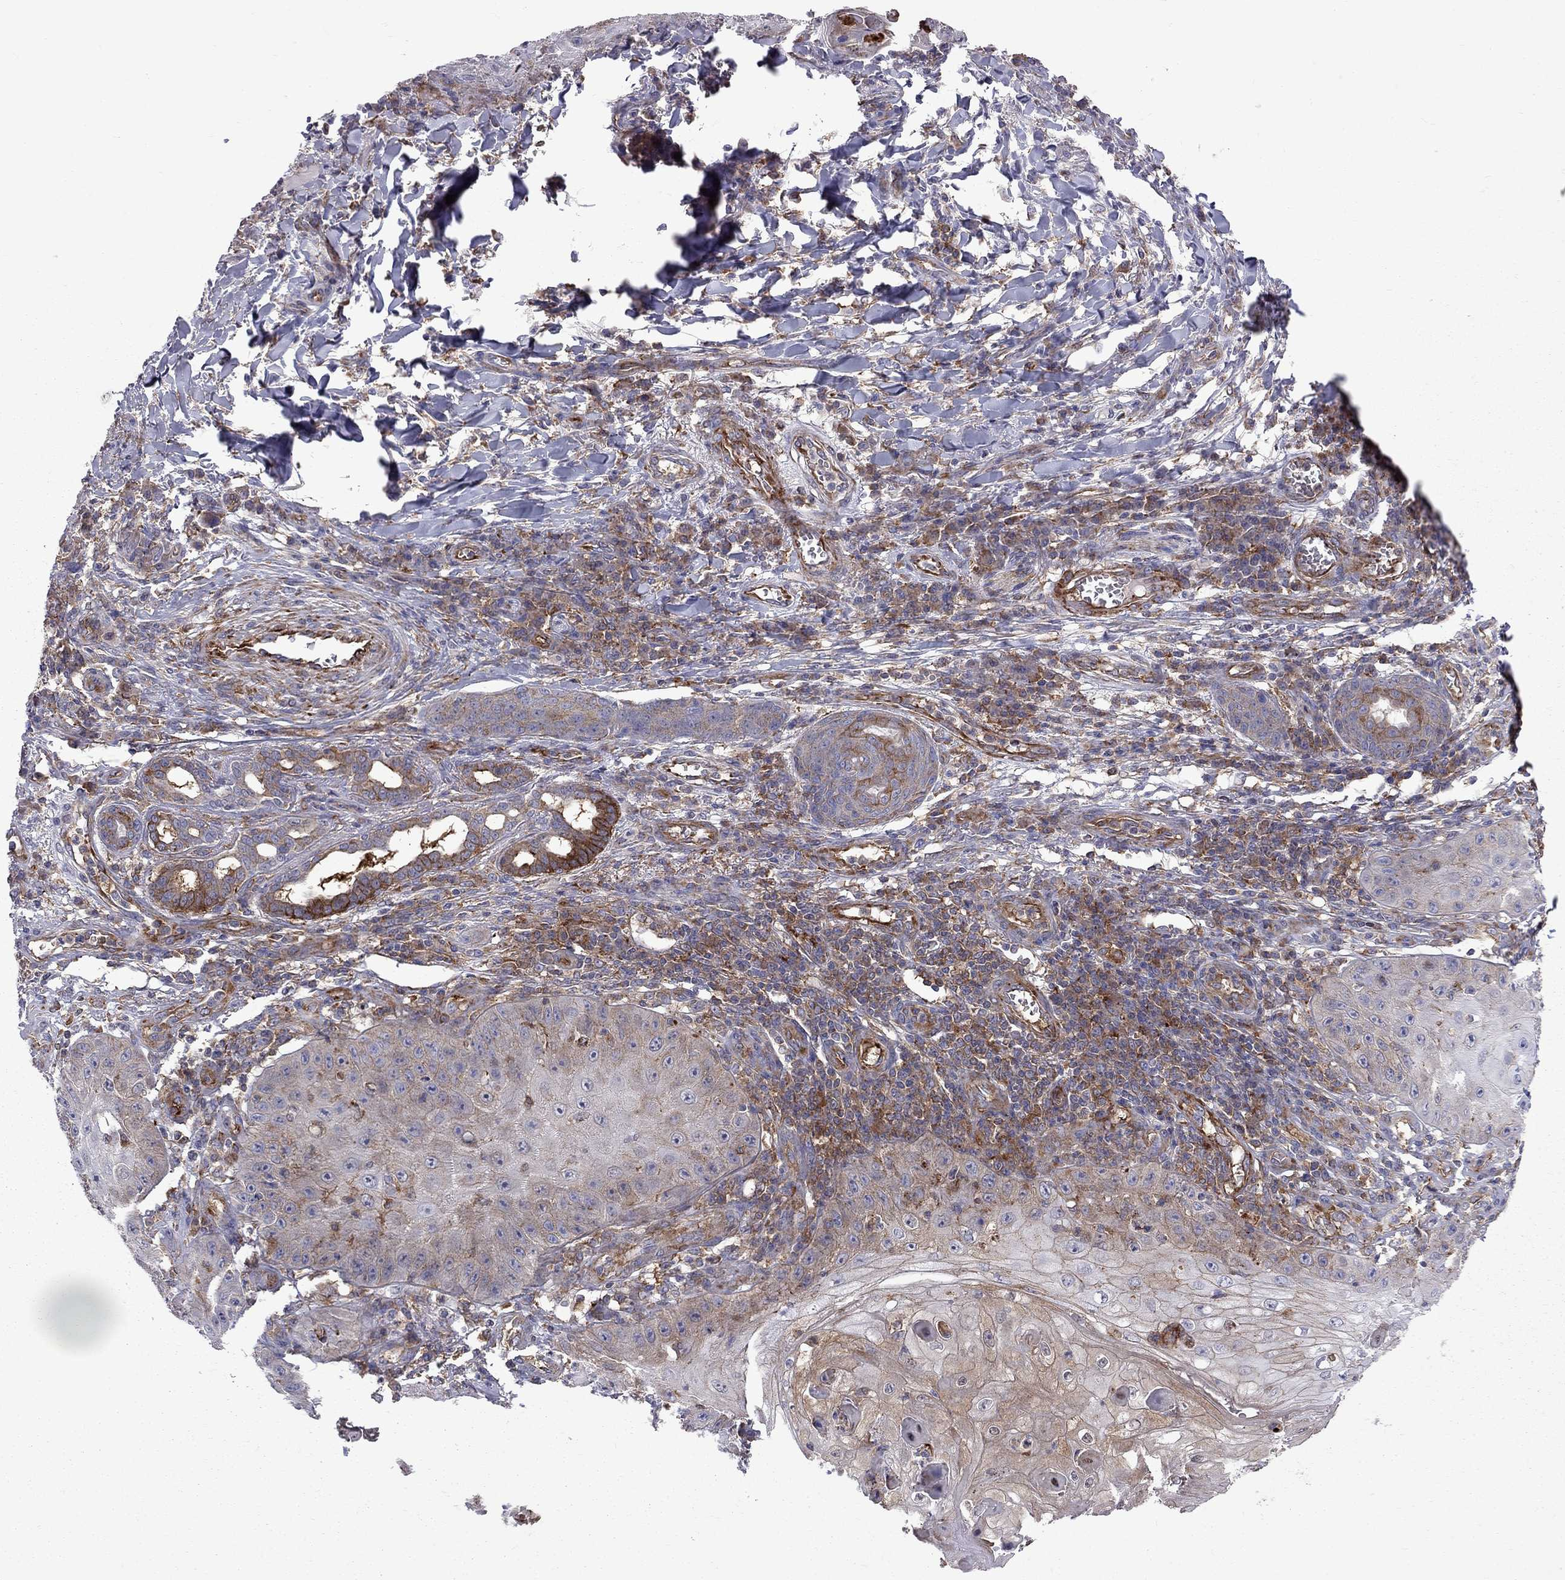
{"staining": {"intensity": "moderate", "quantity": "<25%", "location": "cytoplasmic/membranous"}, "tissue": "skin cancer", "cell_type": "Tumor cells", "image_type": "cancer", "snomed": [{"axis": "morphology", "description": "Squamous cell carcinoma, NOS"}, {"axis": "topography", "description": "Skin"}], "caption": "This photomicrograph displays IHC staining of human squamous cell carcinoma (skin), with low moderate cytoplasmic/membranous positivity in about <25% of tumor cells.", "gene": "EIF4E3", "patient": {"sex": "male", "age": 70}}